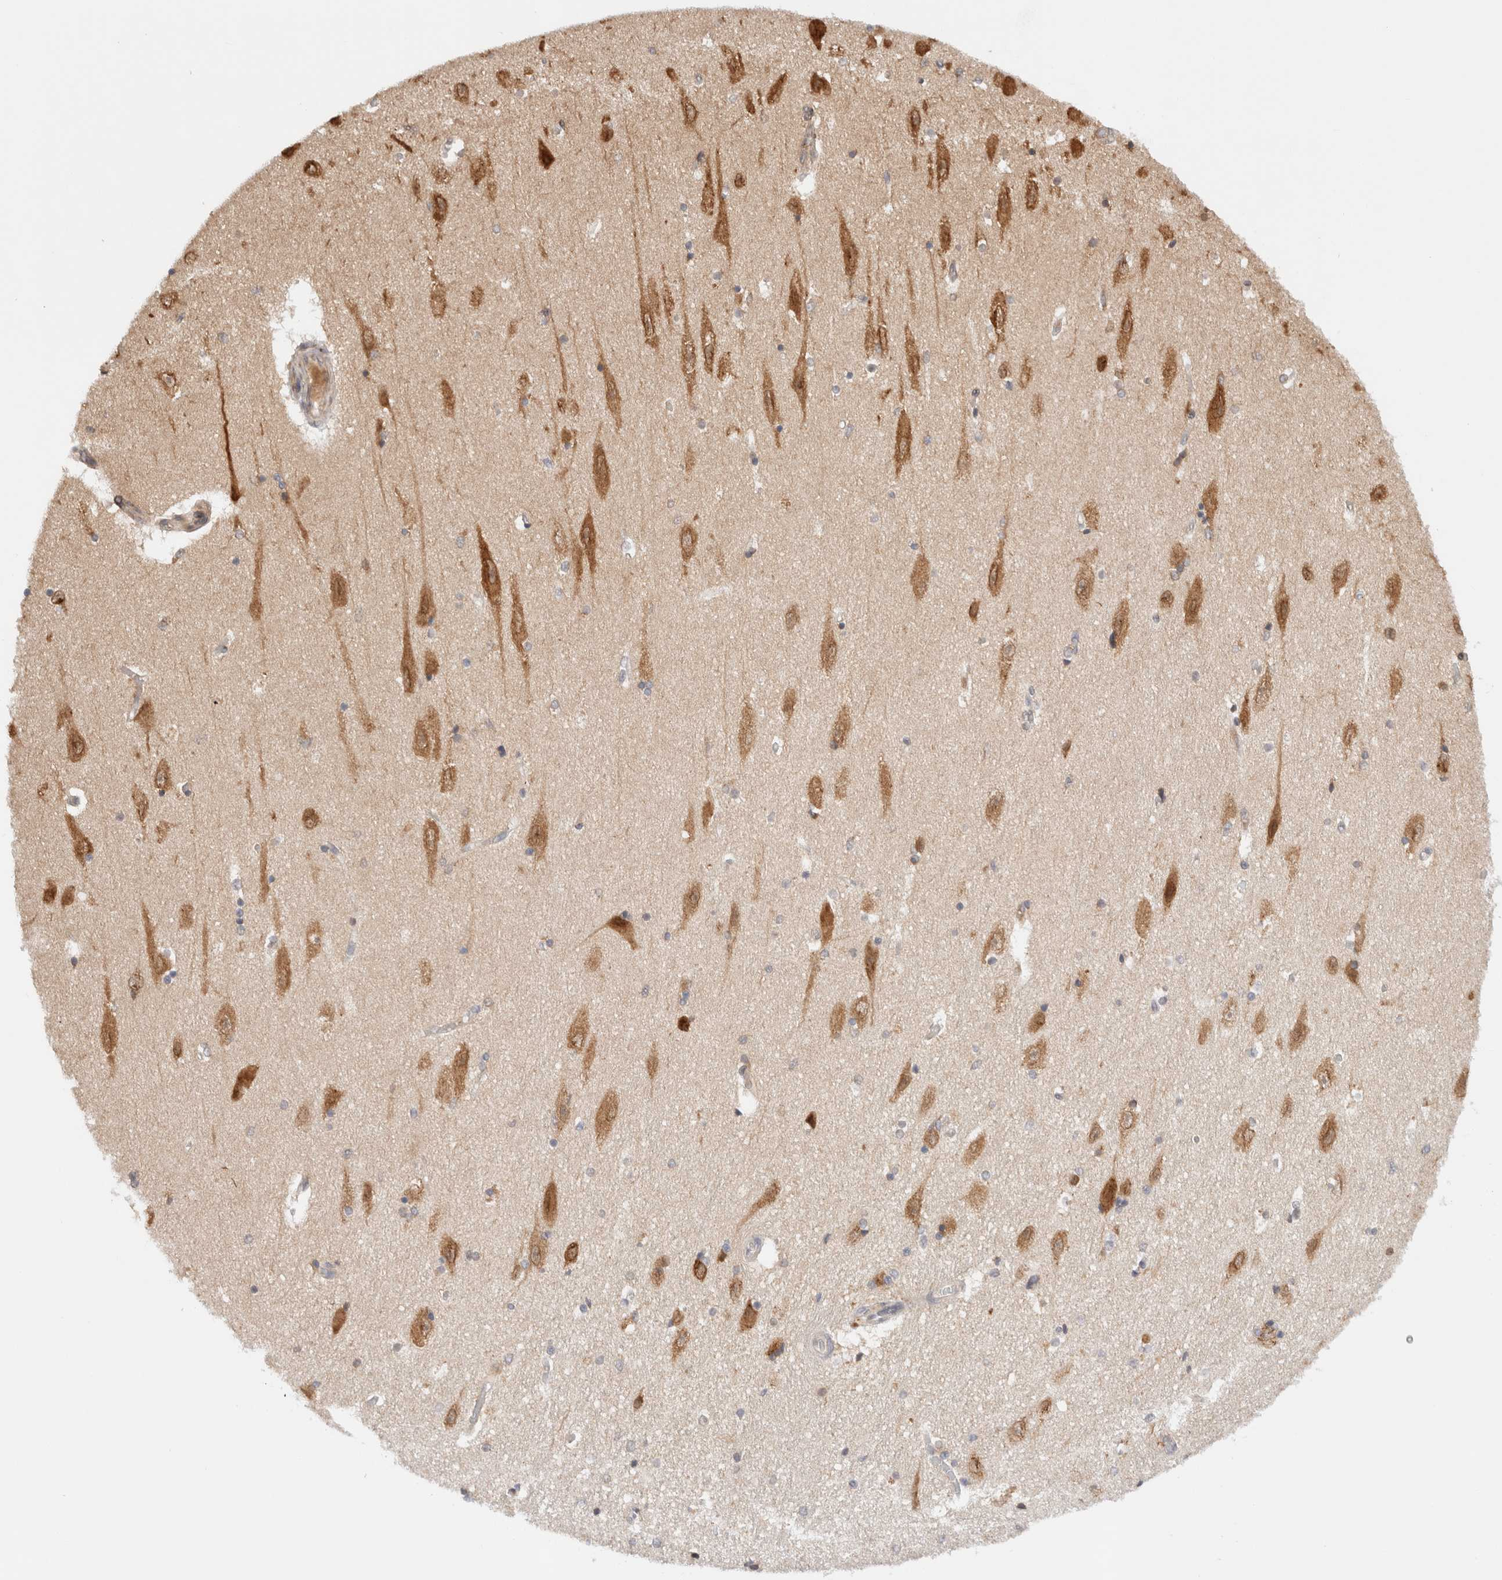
{"staining": {"intensity": "moderate", "quantity": "<25%", "location": "cytoplasmic/membranous"}, "tissue": "hippocampus", "cell_type": "Glial cells", "image_type": "normal", "snomed": [{"axis": "morphology", "description": "Normal tissue, NOS"}, {"axis": "topography", "description": "Hippocampus"}], "caption": "Immunohistochemistry (DAB (3,3'-diaminobenzidine)) staining of normal hippocampus reveals moderate cytoplasmic/membranous protein expression in about <25% of glial cells. (Brightfield microscopy of DAB IHC at high magnification).", "gene": "GCN1", "patient": {"sex": "female", "age": 54}}